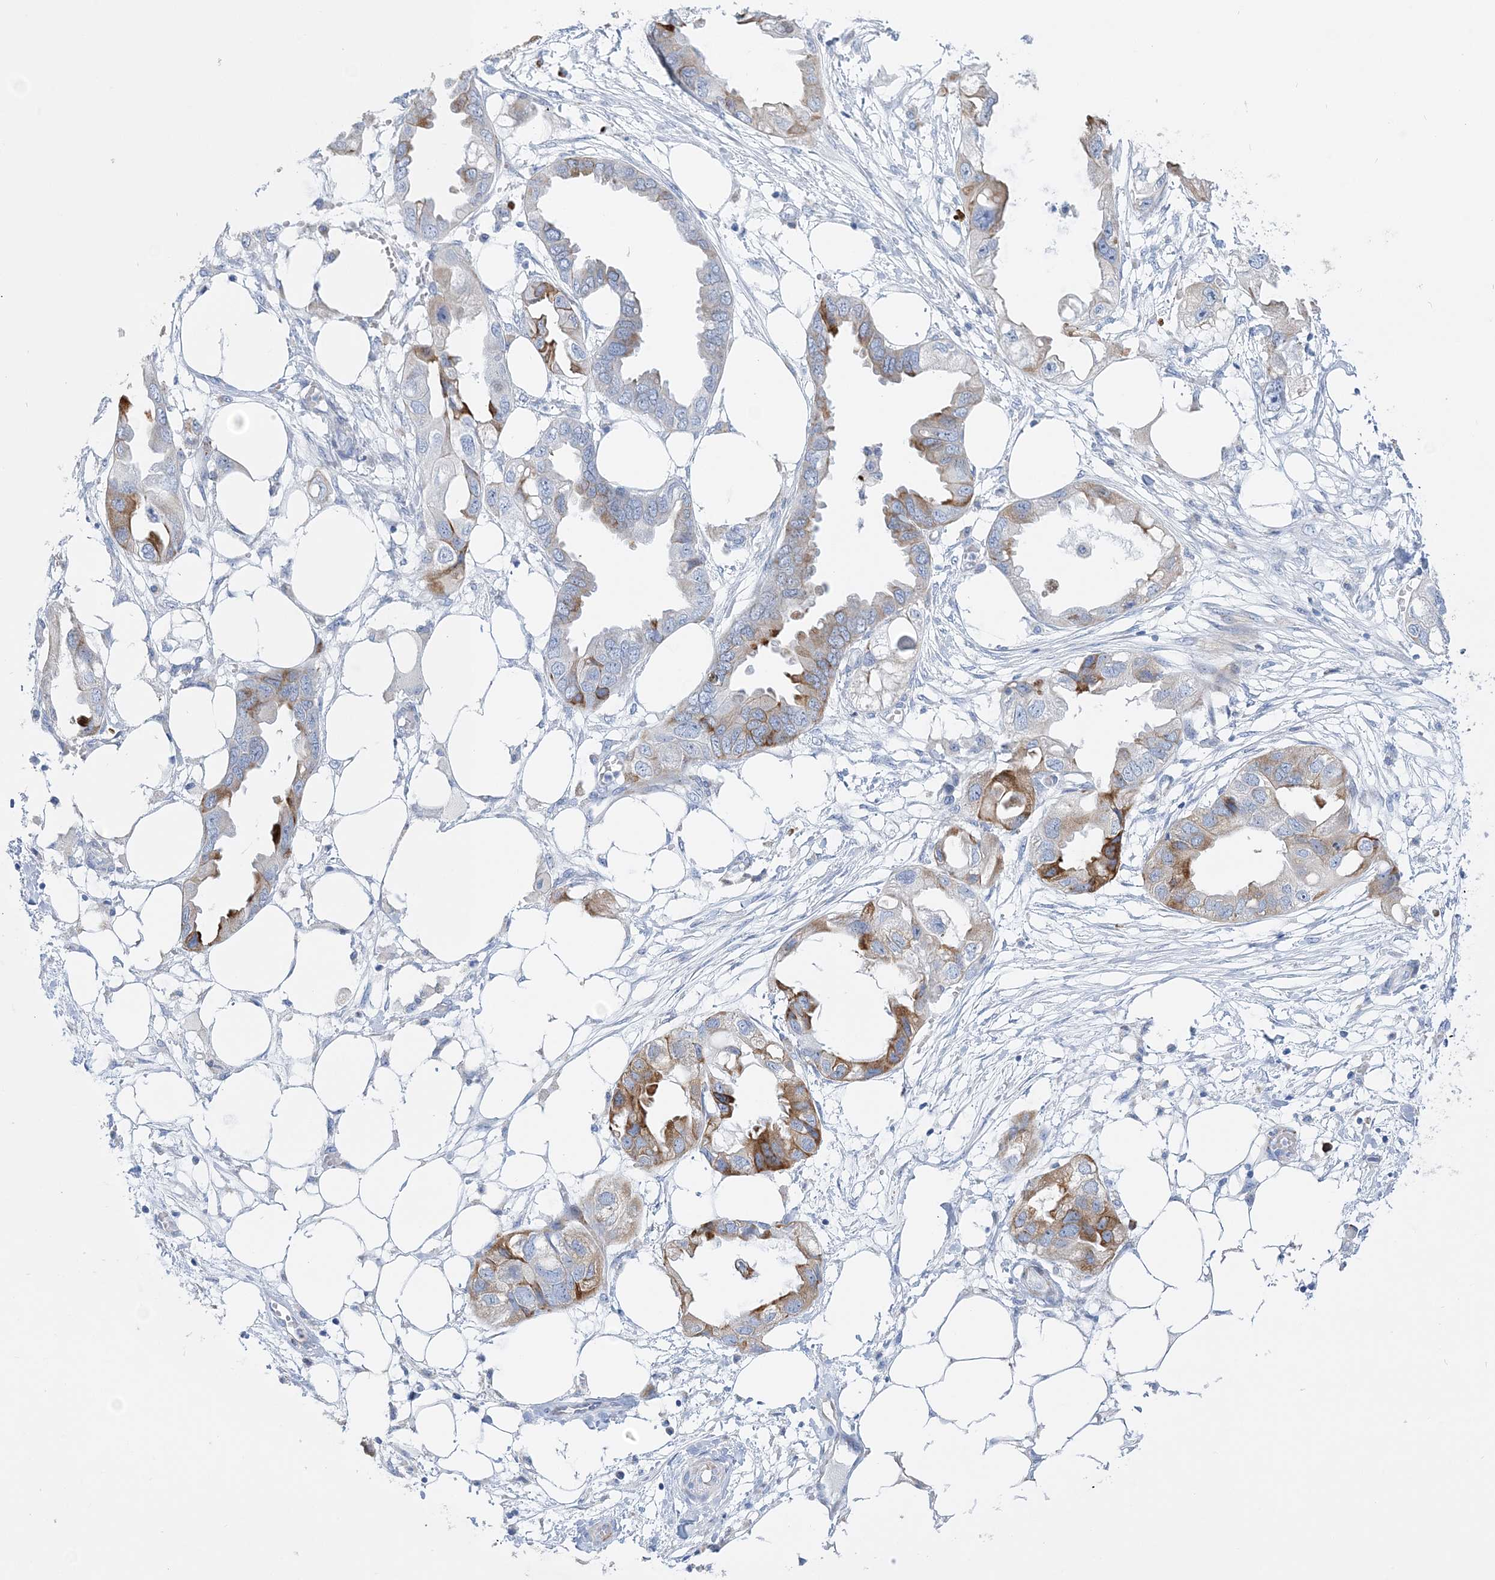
{"staining": {"intensity": "moderate", "quantity": "<25%", "location": "cytoplasmic/membranous"}, "tissue": "endometrial cancer", "cell_type": "Tumor cells", "image_type": "cancer", "snomed": [{"axis": "morphology", "description": "Adenocarcinoma, NOS"}, {"axis": "morphology", "description": "Adenocarcinoma, metastatic, NOS"}, {"axis": "topography", "description": "Adipose tissue"}, {"axis": "topography", "description": "Endometrium"}], "caption": "Brown immunohistochemical staining in endometrial cancer (metastatic adenocarcinoma) reveals moderate cytoplasmic/membranous staining in approximately <25% of tumor cells.", "gene": "TSPYL6", "patient": {"sex": "female", "age": 67}}